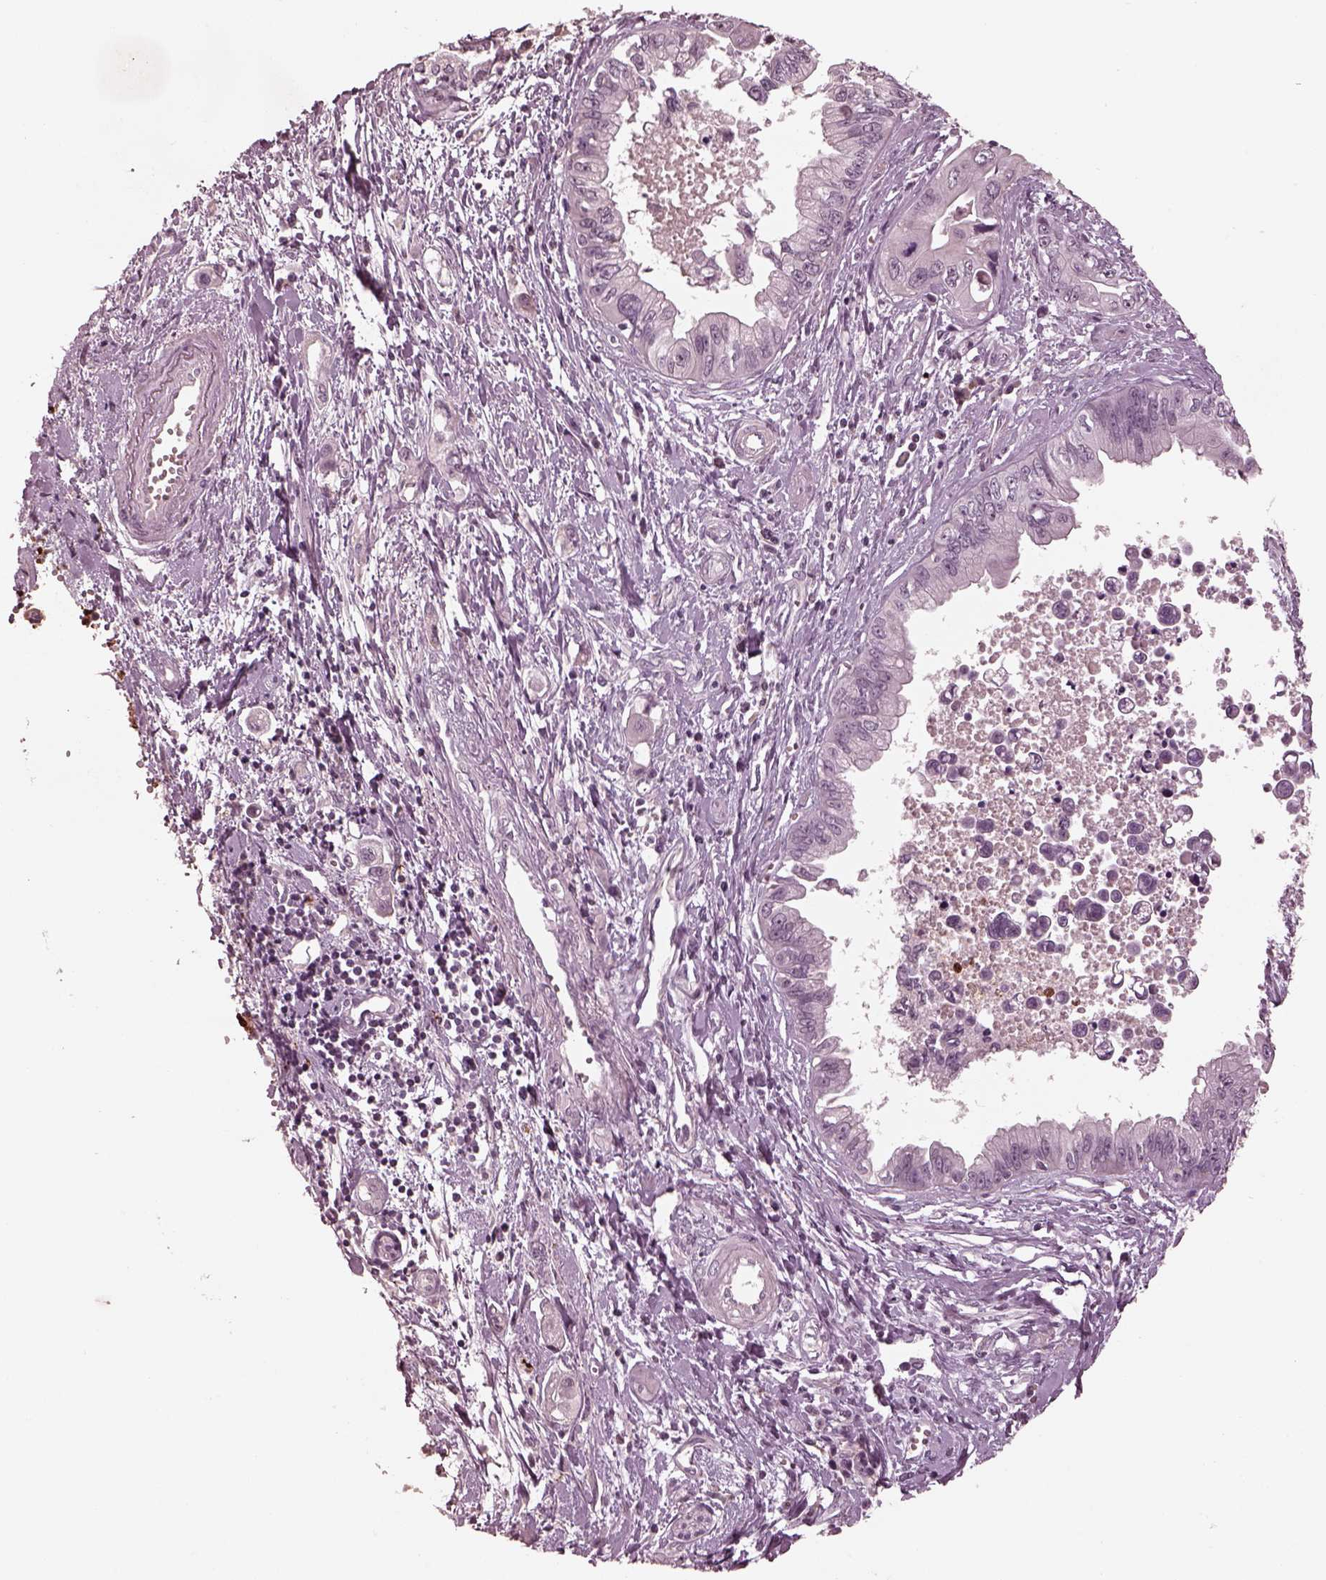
{"staining": {"intensity": "negative", "quantity": "none", "location": "none"}, "tissue": "pancreatic cancer", "cell_type": "Tumor cells", "image_type": "cancer", "snomed": [{"axis": "morphology", "description": "Adenocarcinoma, NOS"}, {"axis": "topography", "description": "Pancreas"}], "caption": "DAB immunohistochemical staining of adenocarcinoma (pancreatic) reveals no significant expression in tumor cells.", "gene": "KCNA2", "patient": {"sex": "male", "age": 60}}